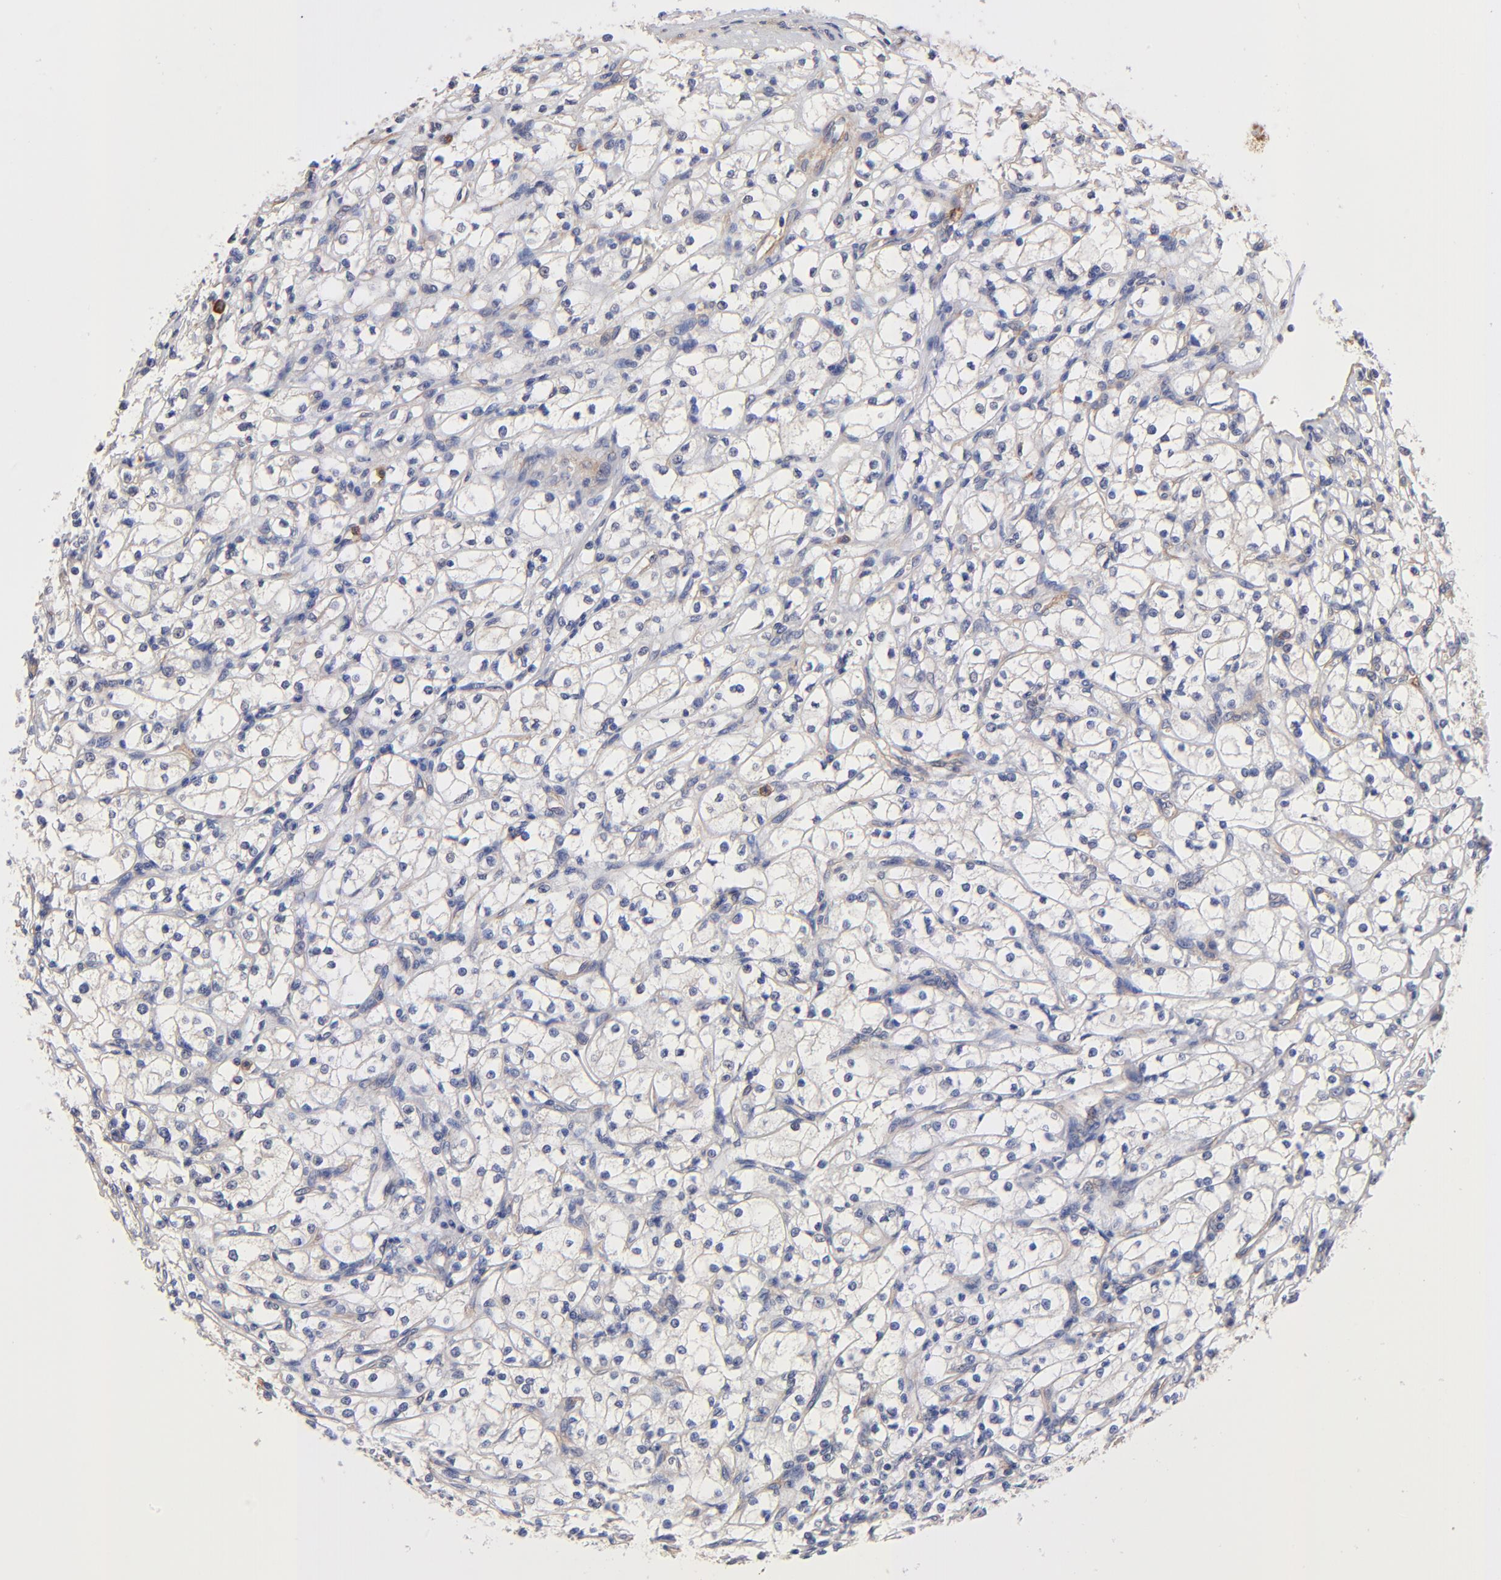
{"staining": {"intensity": "negative", "quantity": "none", "location": "none"}, "tissue": "renal cancer", "cell_type": "Tumor cells", "image_type": "cancer", "snomed": [{"axis": "morphology", "description": "Adenocarcinoma, NOS"}, {"axis": "topography", "description": "Kidney"}], "caption": "Human renal cancer stained for a protein using IHC exhibits no positivity in tumor cells.", "gene": "ASB7", "patient": {"sex": "male", "age": 61}}